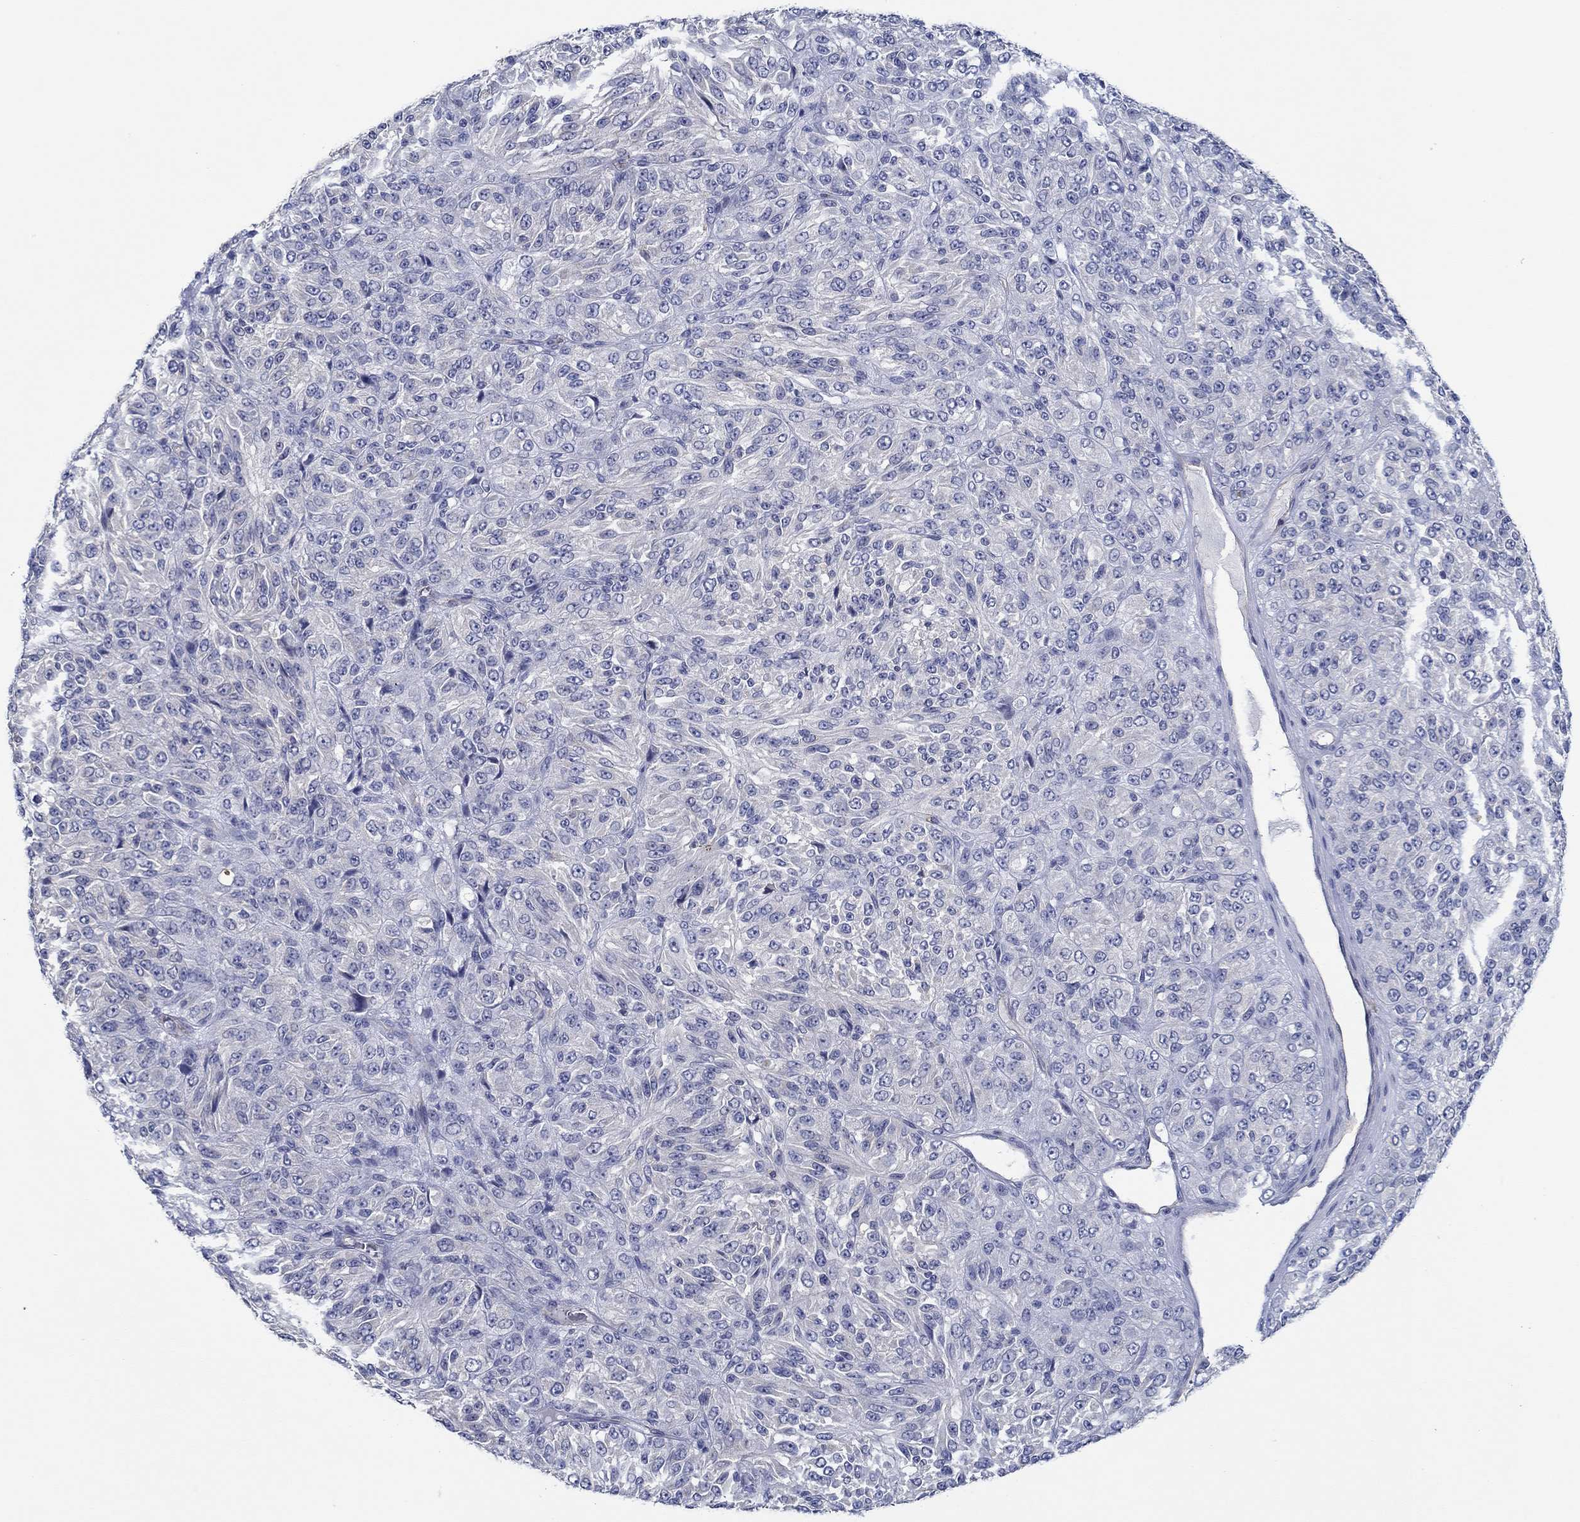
{"staining": {"intensity": "negative", "quantity": "none", "location": "none"}, "tissue": "melanoma", "cell_type": "Tumor cells", "image_type": "cancer", "snomed": [{"axis": "morphology", "description": "Malignant melanoma, Metastatic site"}, {"axis": "topography", "description": "Brain"}], "caption": "Immunohistochemistry (IHC) micrograph of neoplastic tissue: human malignant melanoma (metastatic site) stained with DAB exhibits no significant protein expression in tumor cells. Brightfield microscopy of immunohistochemistry stained with DAB (3,3'-diaminobenzidine) (brown) and hematoxylin (blue), captured at high magnification.", "gene": "GJA5", "patient": {"sex": "female", "age": 56}}